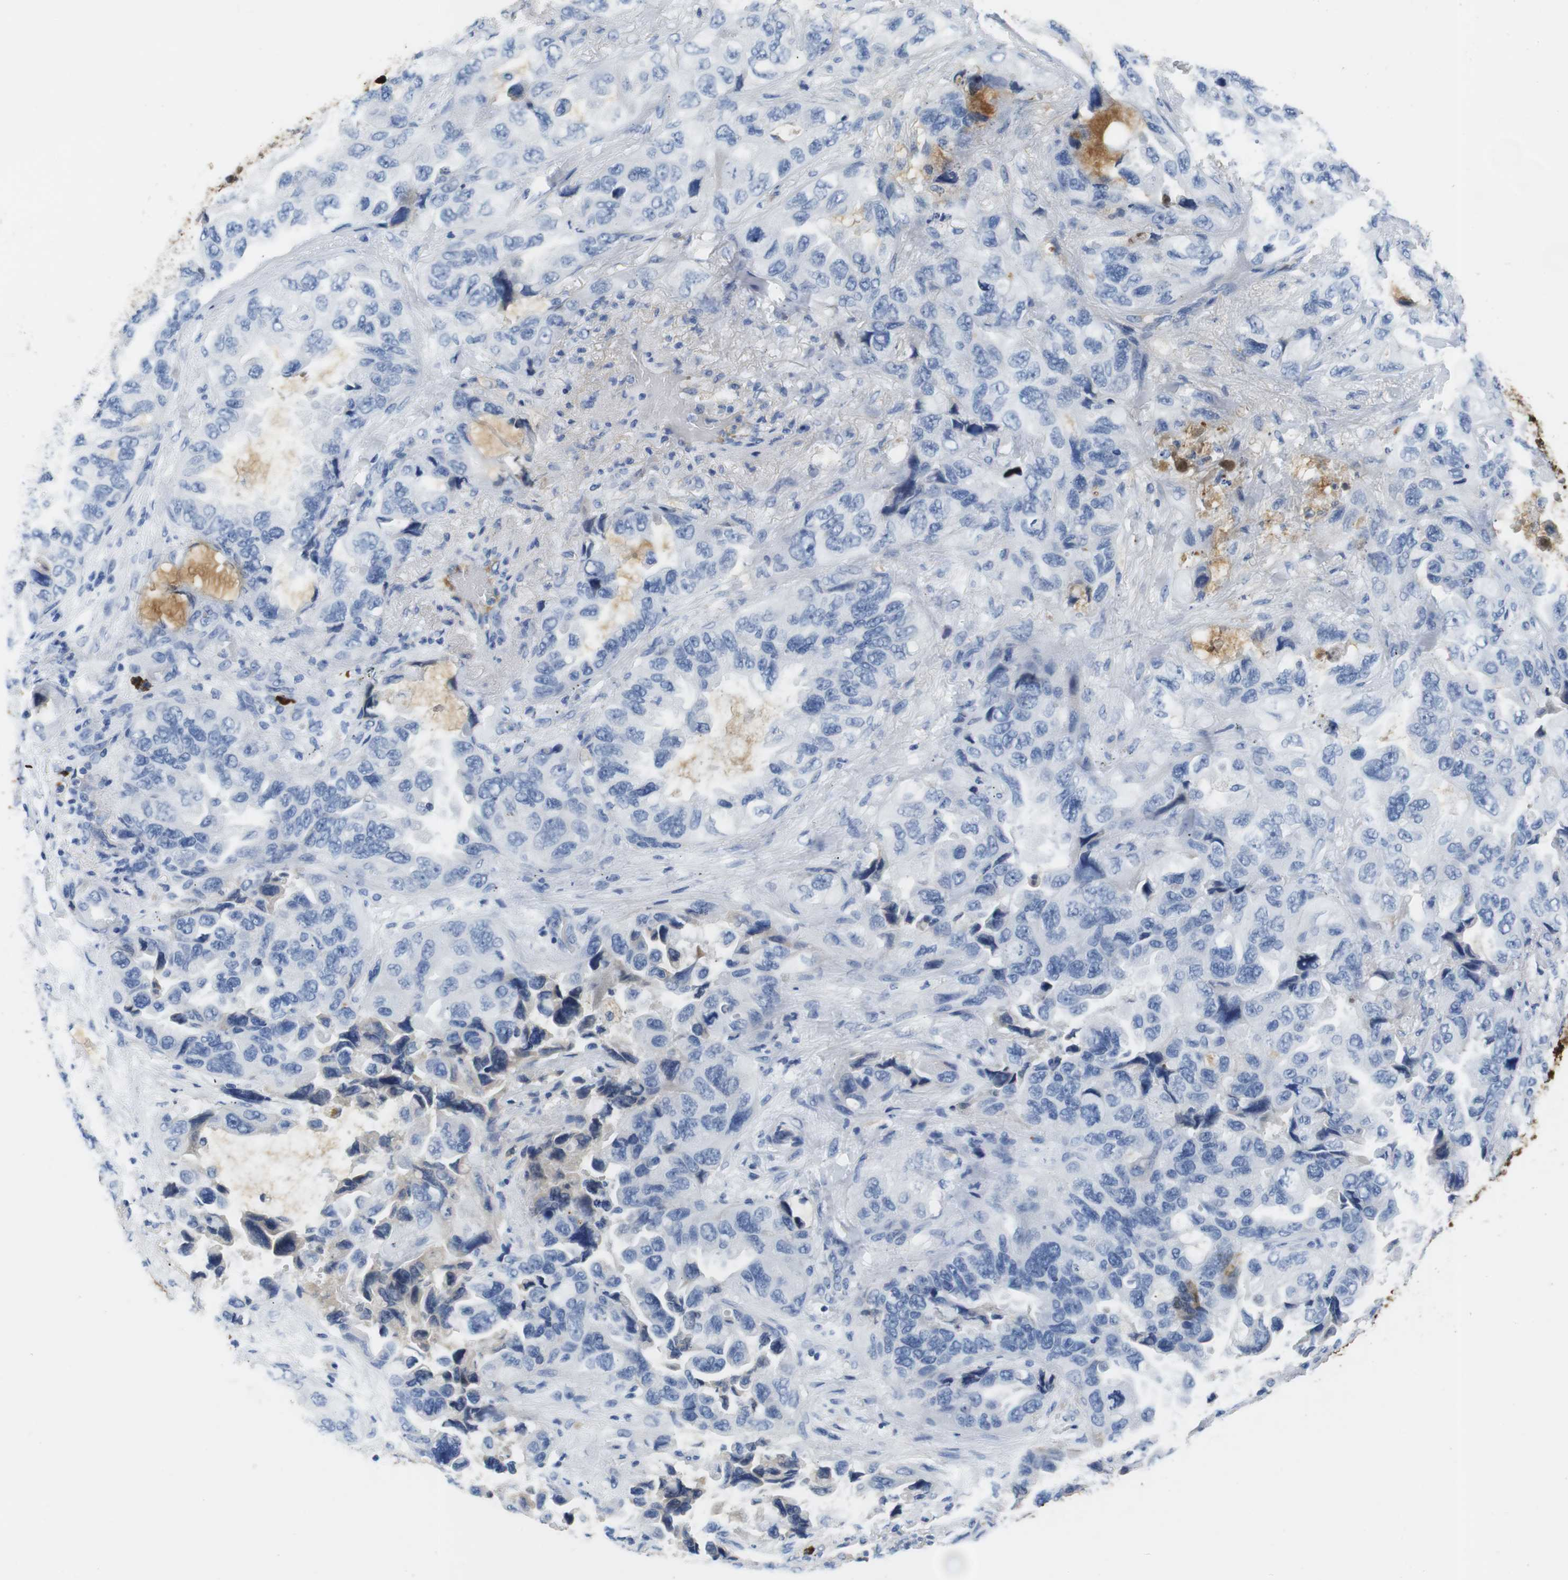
{"staining": {"intensity": "negative", "quantity": "none", "location": "none"}, "tissue": "lung cancer", "cell_type": "Tumor cells", "image_type": "cancer", "snomed": [{"axis": "morphology", "description": "Squamous cell carcinoma, NOS"}, {"axis": "topography", "description": "Lung"}], "caption": "The histopathology image reveals no significant positivity in tumor cells of squamous cell carcinoma (lung).", "gene": "IGKC", "patient": {"sex": "female", "age": 73}}